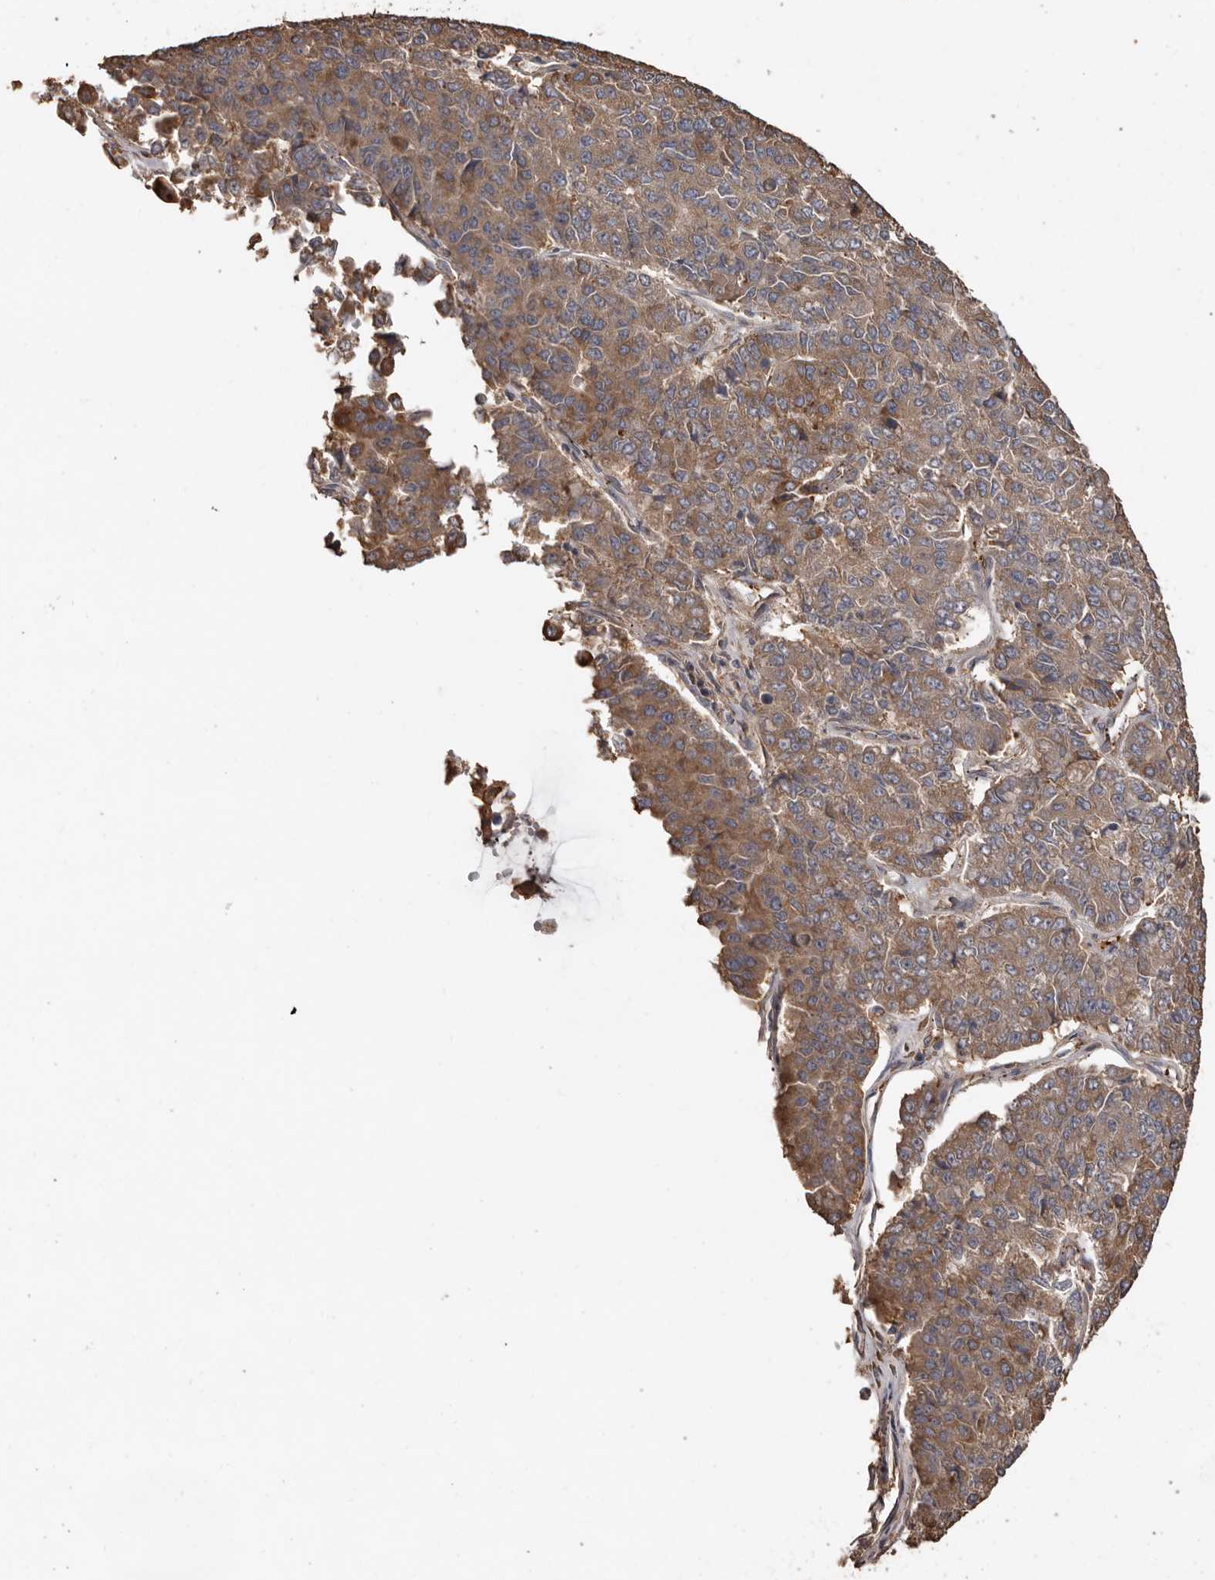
{"staining": {"intensity": "moderate", "quantity": ">75%", "location": "cytoplasmic/membranous"}, "tissue": "pancreatic cancer", "cell_type": "Tumor cells", "image_type": "cancer", "snomed": [{"axis": "morphology", "description": "Adenocarcinoma, NOS"}, {"axis": "topography", "description": "Pancreas"}], "caption": "Immunohistochemistry of human pancreatic cancer reveals medium levels of moderate cytoplasmic/membranous expression in approximately >75% of tumor cells. (brown staining indicates protein expression, while blue staining denotes nuclei).", "gene": "FLCN", "patient": {"sex": "male", "age": 50}}